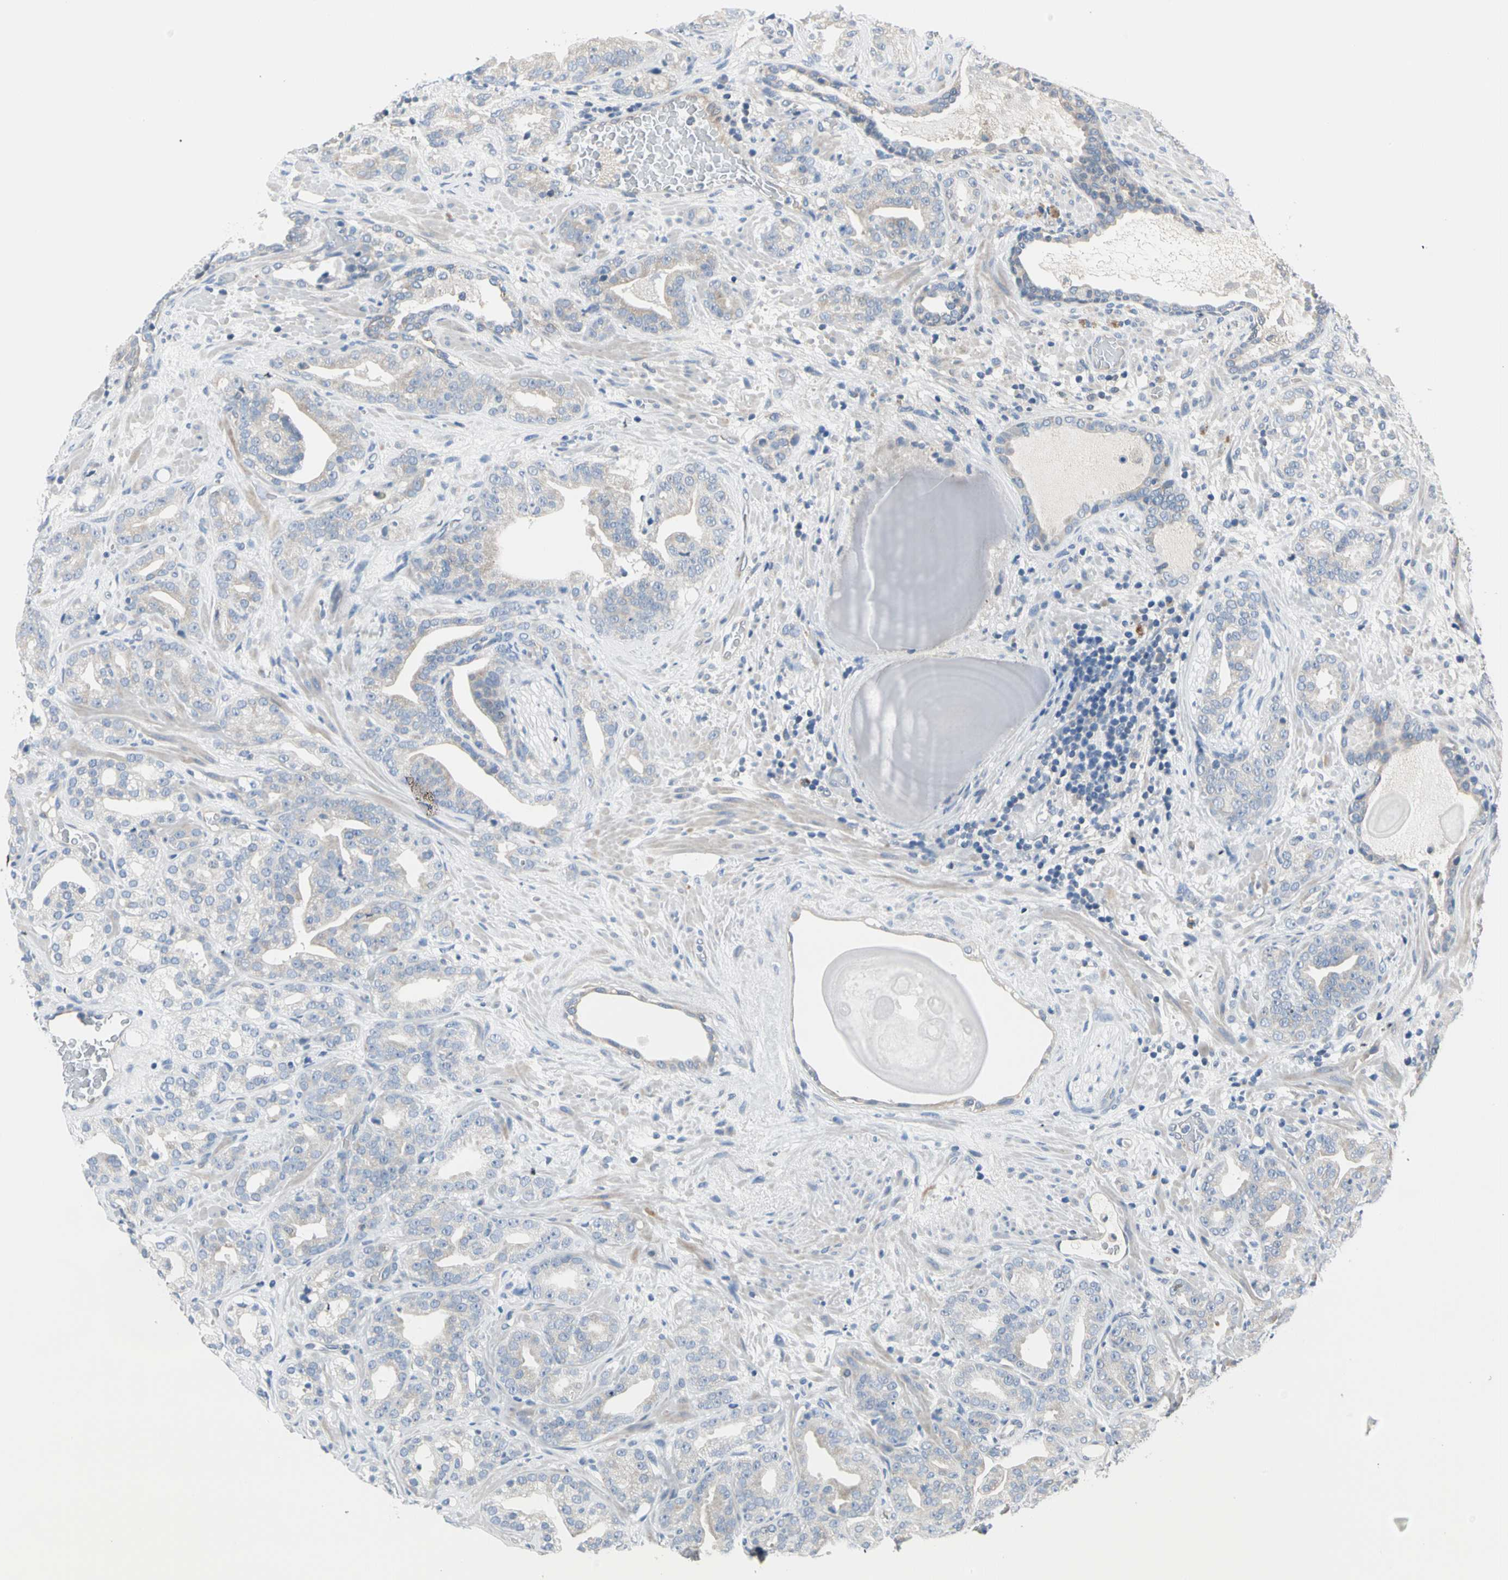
{"staining": {"intensity": "negative", "quantity": "none", "location": "none"}, "tissue": "prostate cancer", "cell_type": "Tumor cells", "image_type": "cancer", "snomed": [{"axis": "morphology", "description": "Adenocarcinoma, Low grade"}, {"axis": "topography", "description": "Prostate"}], "caption": "An immunohistochemistry (IHC) micrograph of prostate cancer is shown. There is no staining in tumor cells of prostate cancer. (DAB (3,3'-diaminobenzidine) immunohistochemistry with hematoxylin counter stain).", "gene": "GPR153", "patient": {"sex": "male", "age": 63}}